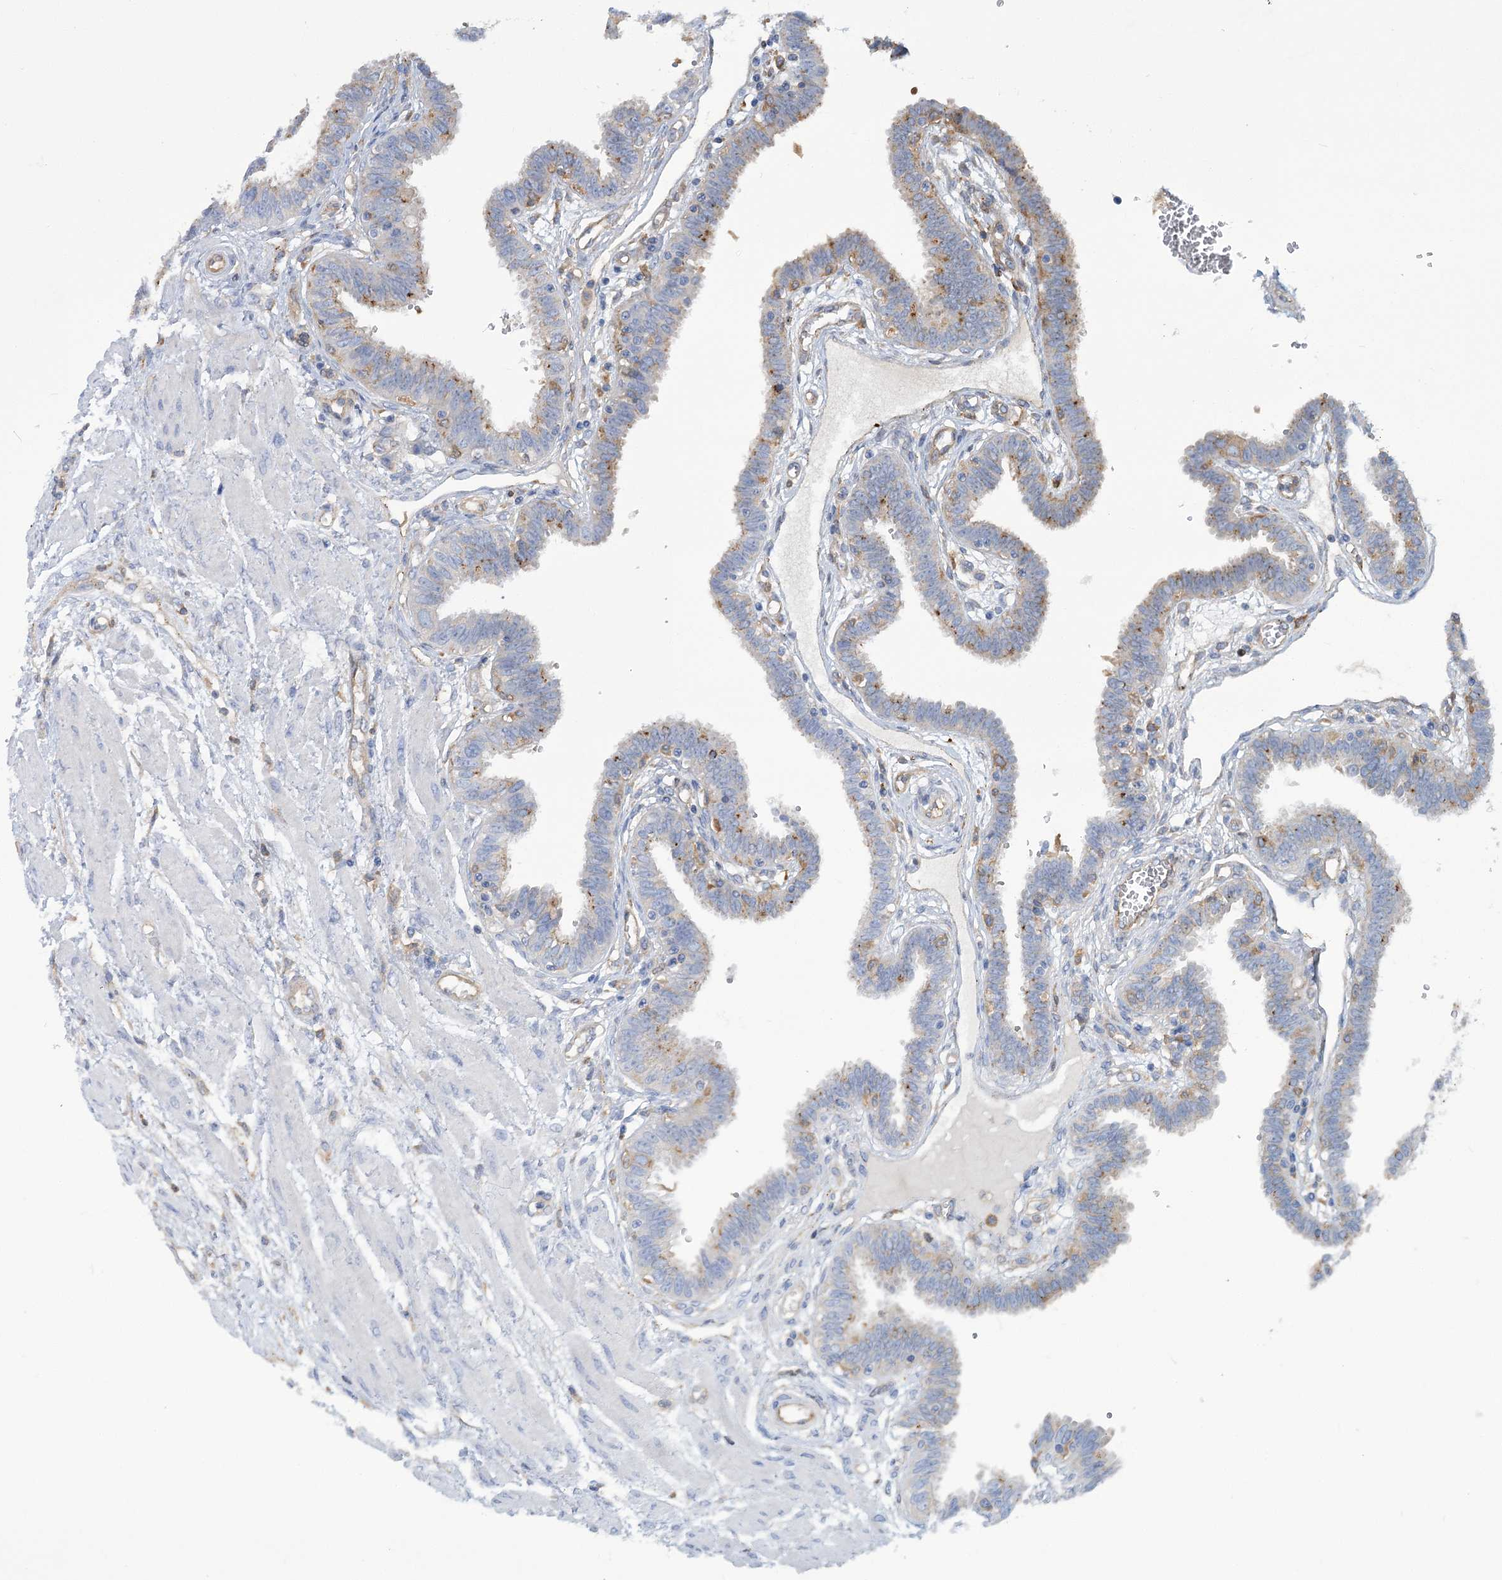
{"staining": {"intensity": "moderate", "quantity": "25%-75%", "location": "cytoplasmic/membranous"}, "tissue": "fallopian tube", "cell_type": "Glandular cells", "image_type": "normal", "snomed": [{"axis": "morphology", "description": "Normal tissue, NOS"}, {"axis": "topography", "description": "Fallopian tube"}], "caption": "Protein positivity by IHC displays moderate cytoplasmic/membranous expression in approximately 25%-75% of glandular cells in unremarkable fallopian tube.", "gene": "GUSB", "patient": {"sex": "female", "age": 32}}